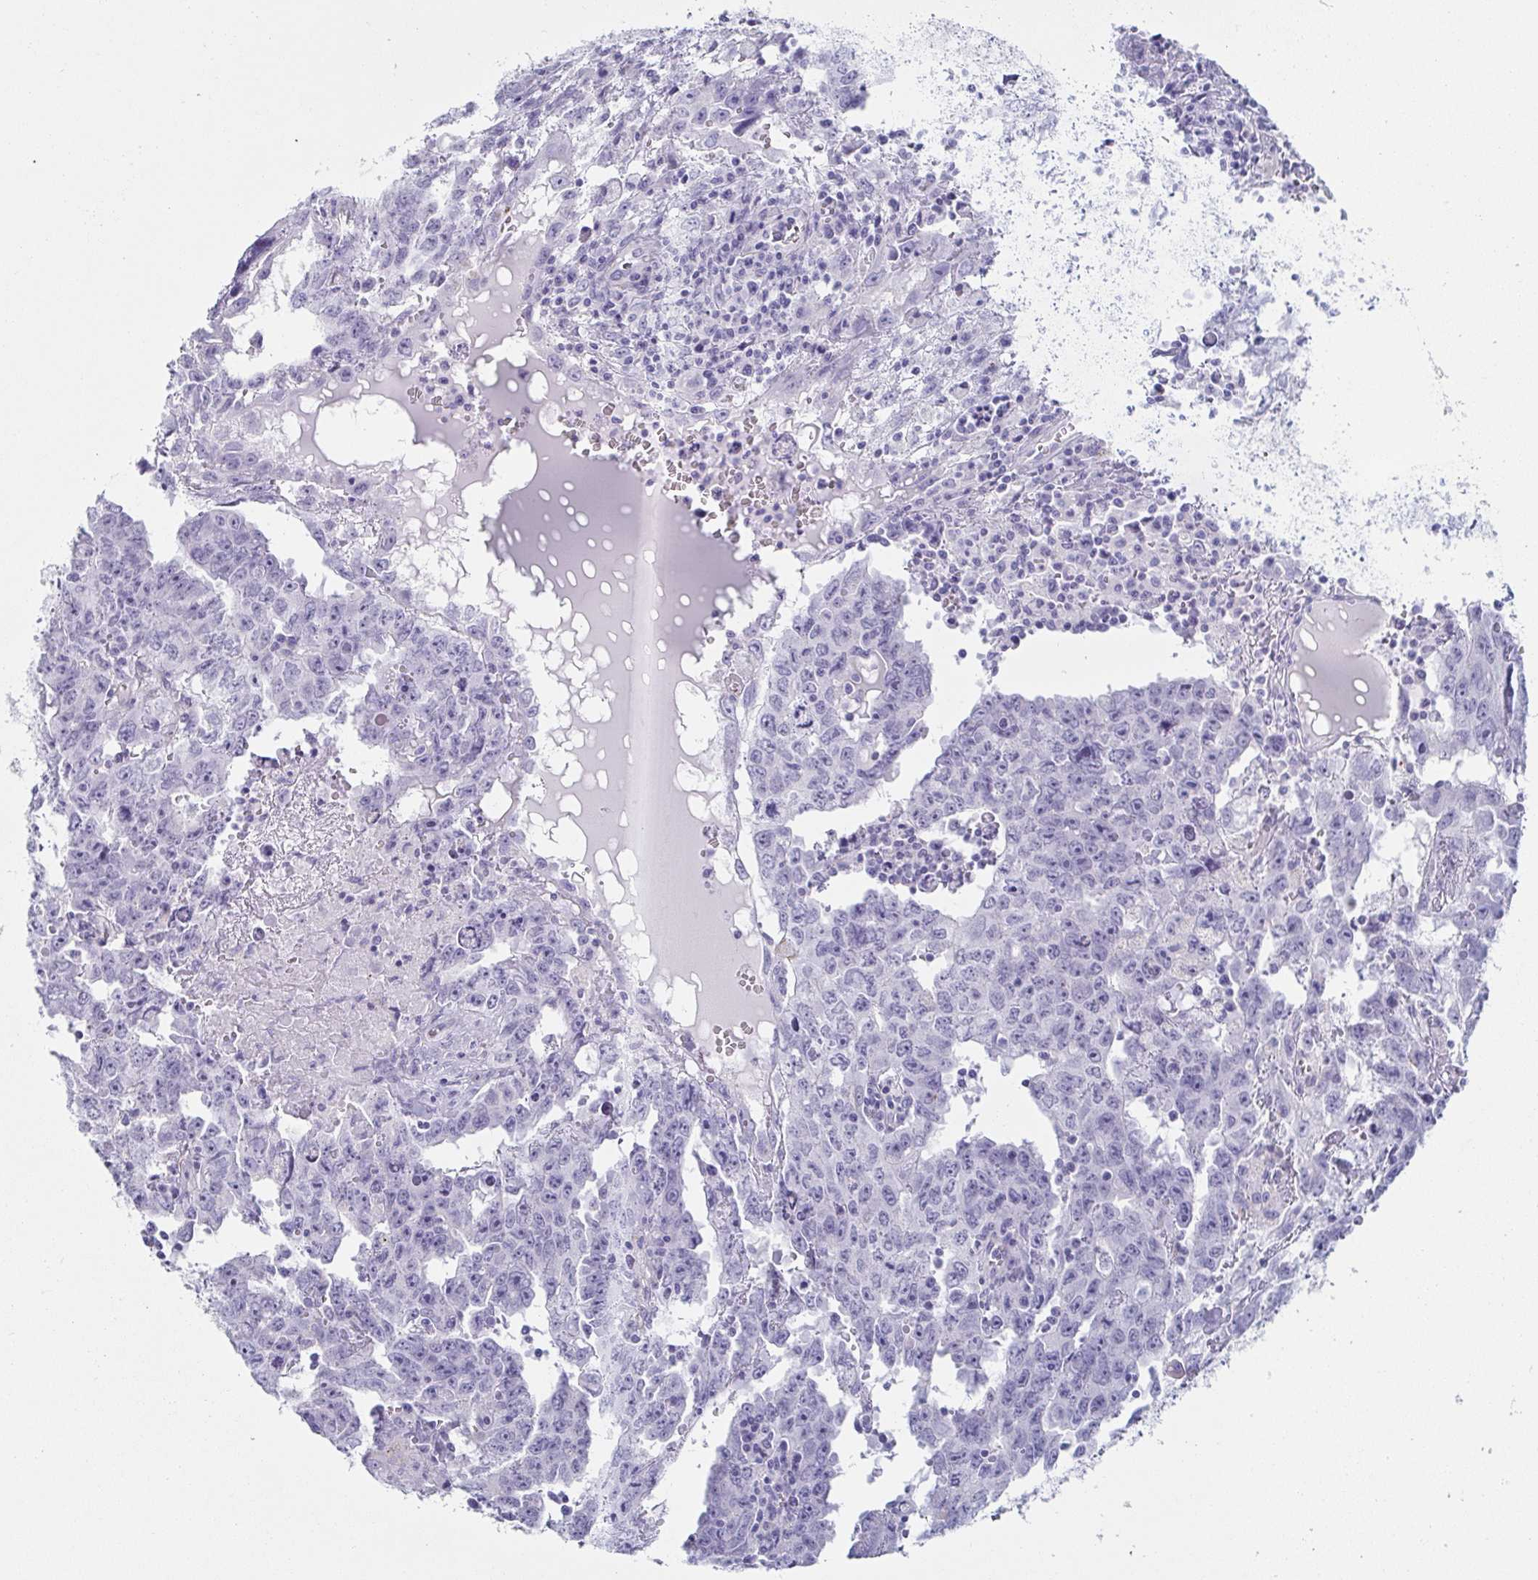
{"staining": {"intensity": "negative", "quantity": "none", "location": "none"}, "tissue": "testis cancer", "cell_type": "Tumor cells", "image_type": "cancer", "snomed": [{"axis": "morphology", "description": "Carcinoma, Embryonal, NOS"}, {"axis": "topography", "description": "Testis"}], "caption": "An immunohistochemistry (IHC) histopathology image of testis cancer (embryonal carcinoma) is shown. There is no staining in tumor cells of testis cancer (embryonal carcinoma).", "gene": "PRR27", "patient": {"sex": "male", "age": 22}}